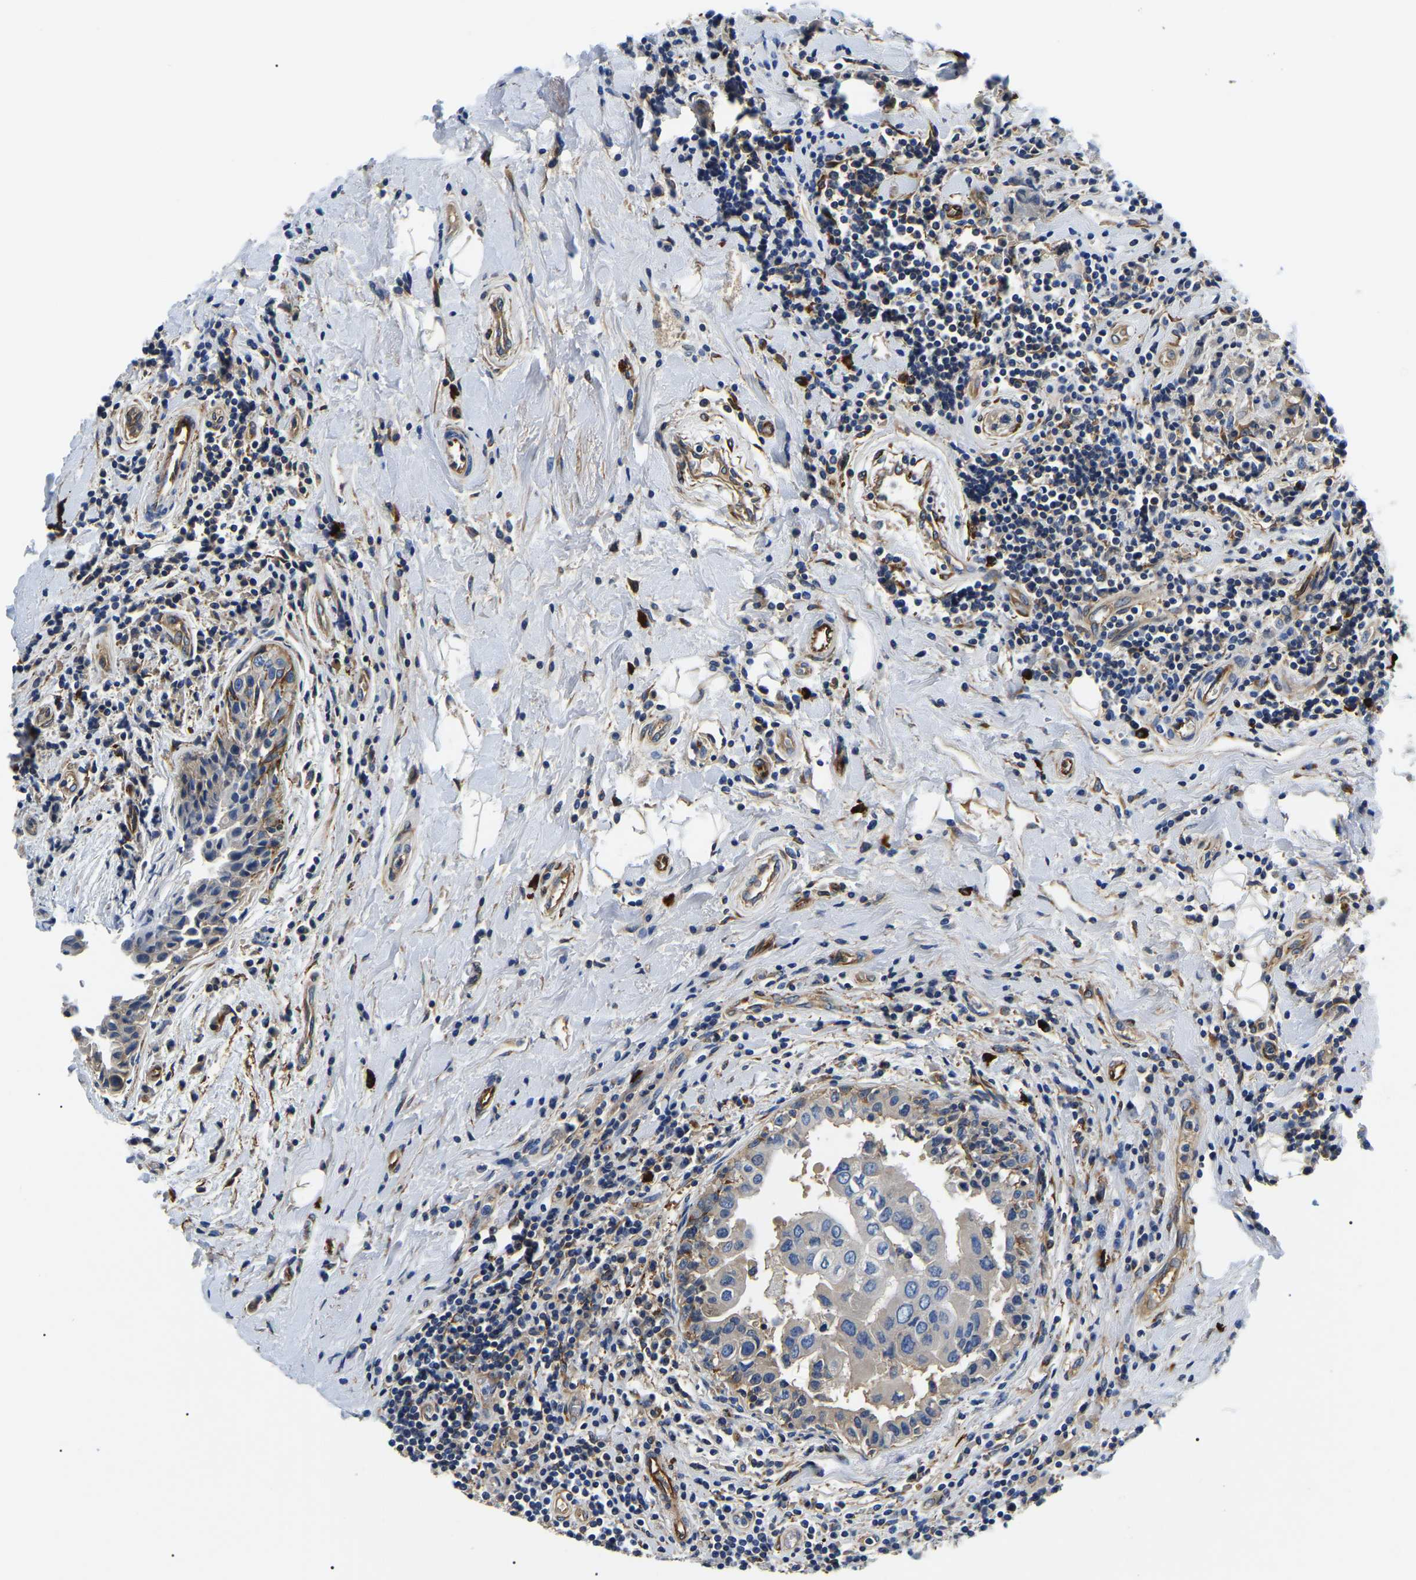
{"staining": {"intensity": "negative", "quantity": "none", "location": "none"}, "tissue": "breast cancer", "cell_type": "Tumor cells", "image_type": "cancer", "snomed": [{"axis": "morphology", "description": "Duct carcinoma"}, {"axis": "topography", "description": "Breast"}], "caption": "An IHC image of breast intraductal carcinoma is shown. There is no staining in tumor cells of breast intraductal carcinoma.", "gene": "DUSP8", "patient": {"sex": "female", "age": 27}}